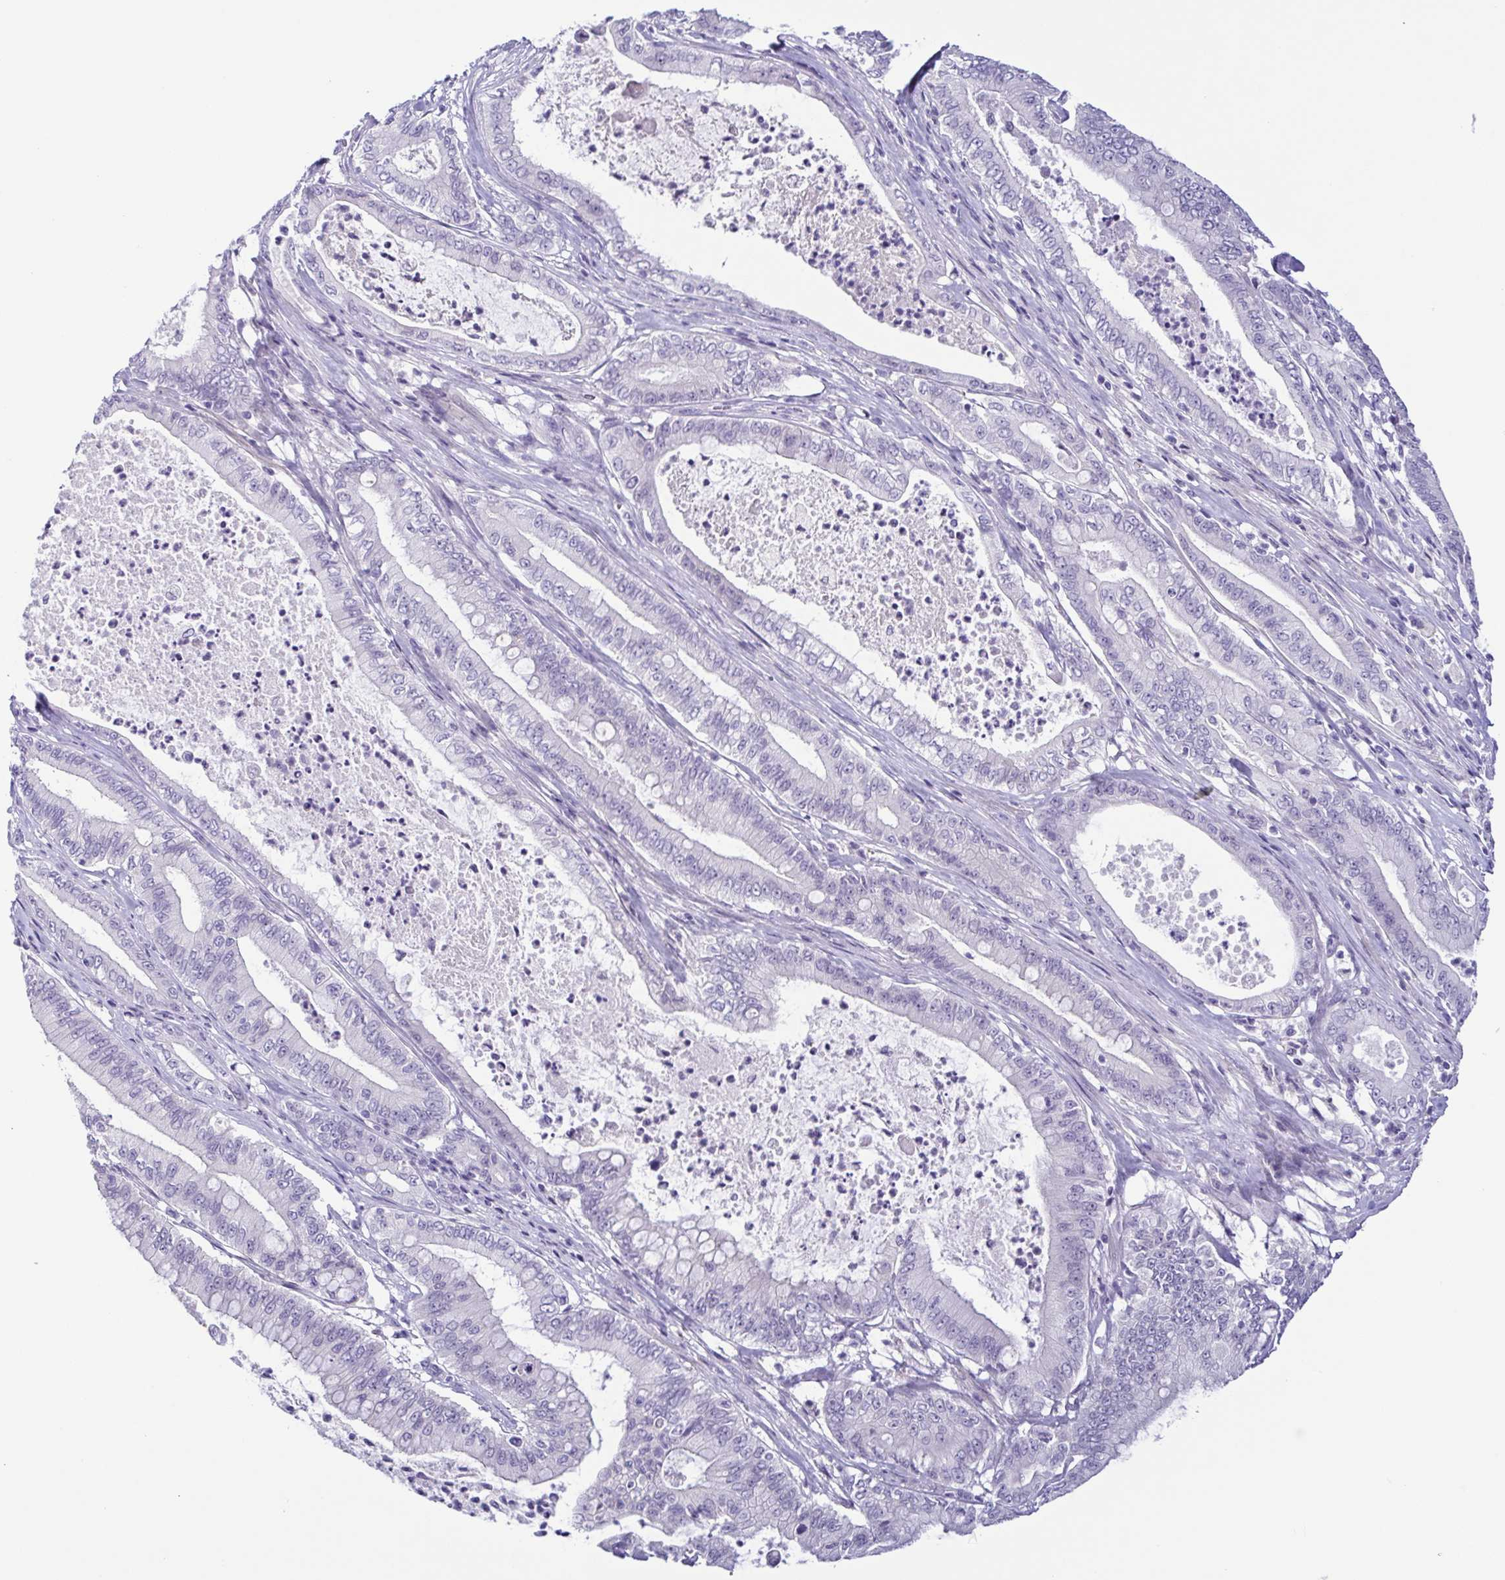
{"staining": {"intensity": "negative", "quantity": "none", "location": "none"}, "tissue": "pancreatic cancer", "cell_type": "Tumor cells", "image_type": "cancer", "snomed": [{"axis": "morphology", "description": "Adenocarcinoma, NOS"}, {"axis": "topography", "description": "Pancreas"}], "caption": "The immunohistochemistry photomicrograph has no significant expression in tumor cells of pancreatic cancer (adenocarcinoma) tissue. (DAB (3,3'-diaminobenzidine) immunohistochemistry, high magnification).", "gene": "TERT", "patient": {"sex": "male", "age": 71}}